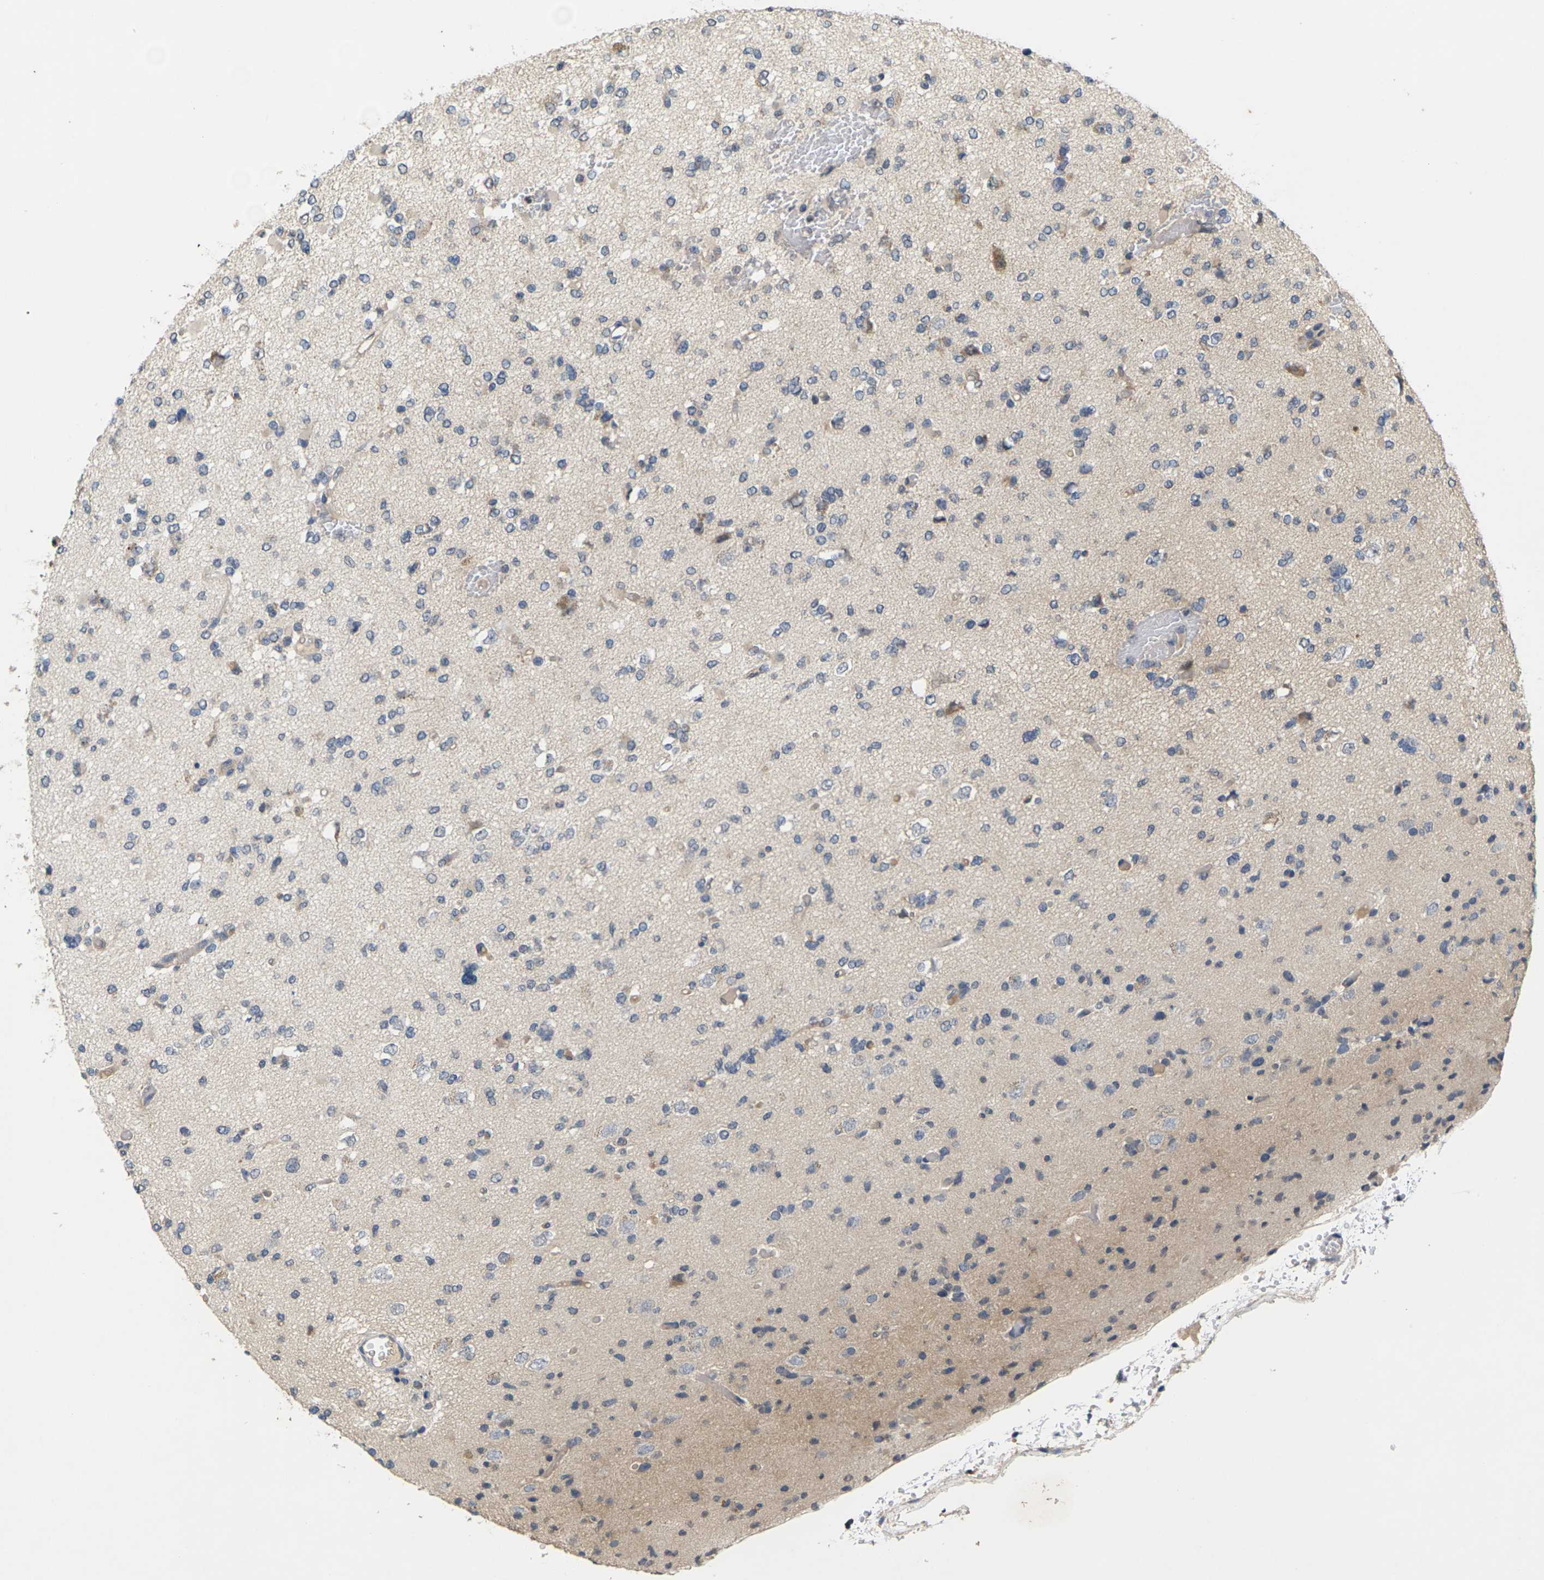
{"staining": {"intensity": "negative", "quantity": "none", "location": "none"}, "tissue": "glioma", "cell_type": "Tumor cells", "image_type": "cancer", "snomed": [{"axis": "morphology", "description": "Glioma, malignant, Low grade"}, {"axis": "topography", "description": "Brain"}], "caption": "Immunohistochemistry image of glioma stained for a protein (brown), which shows no expression in tumor cells.", "gene": "SLC2A2", "patient": {"sex": "female", "age": 22}}